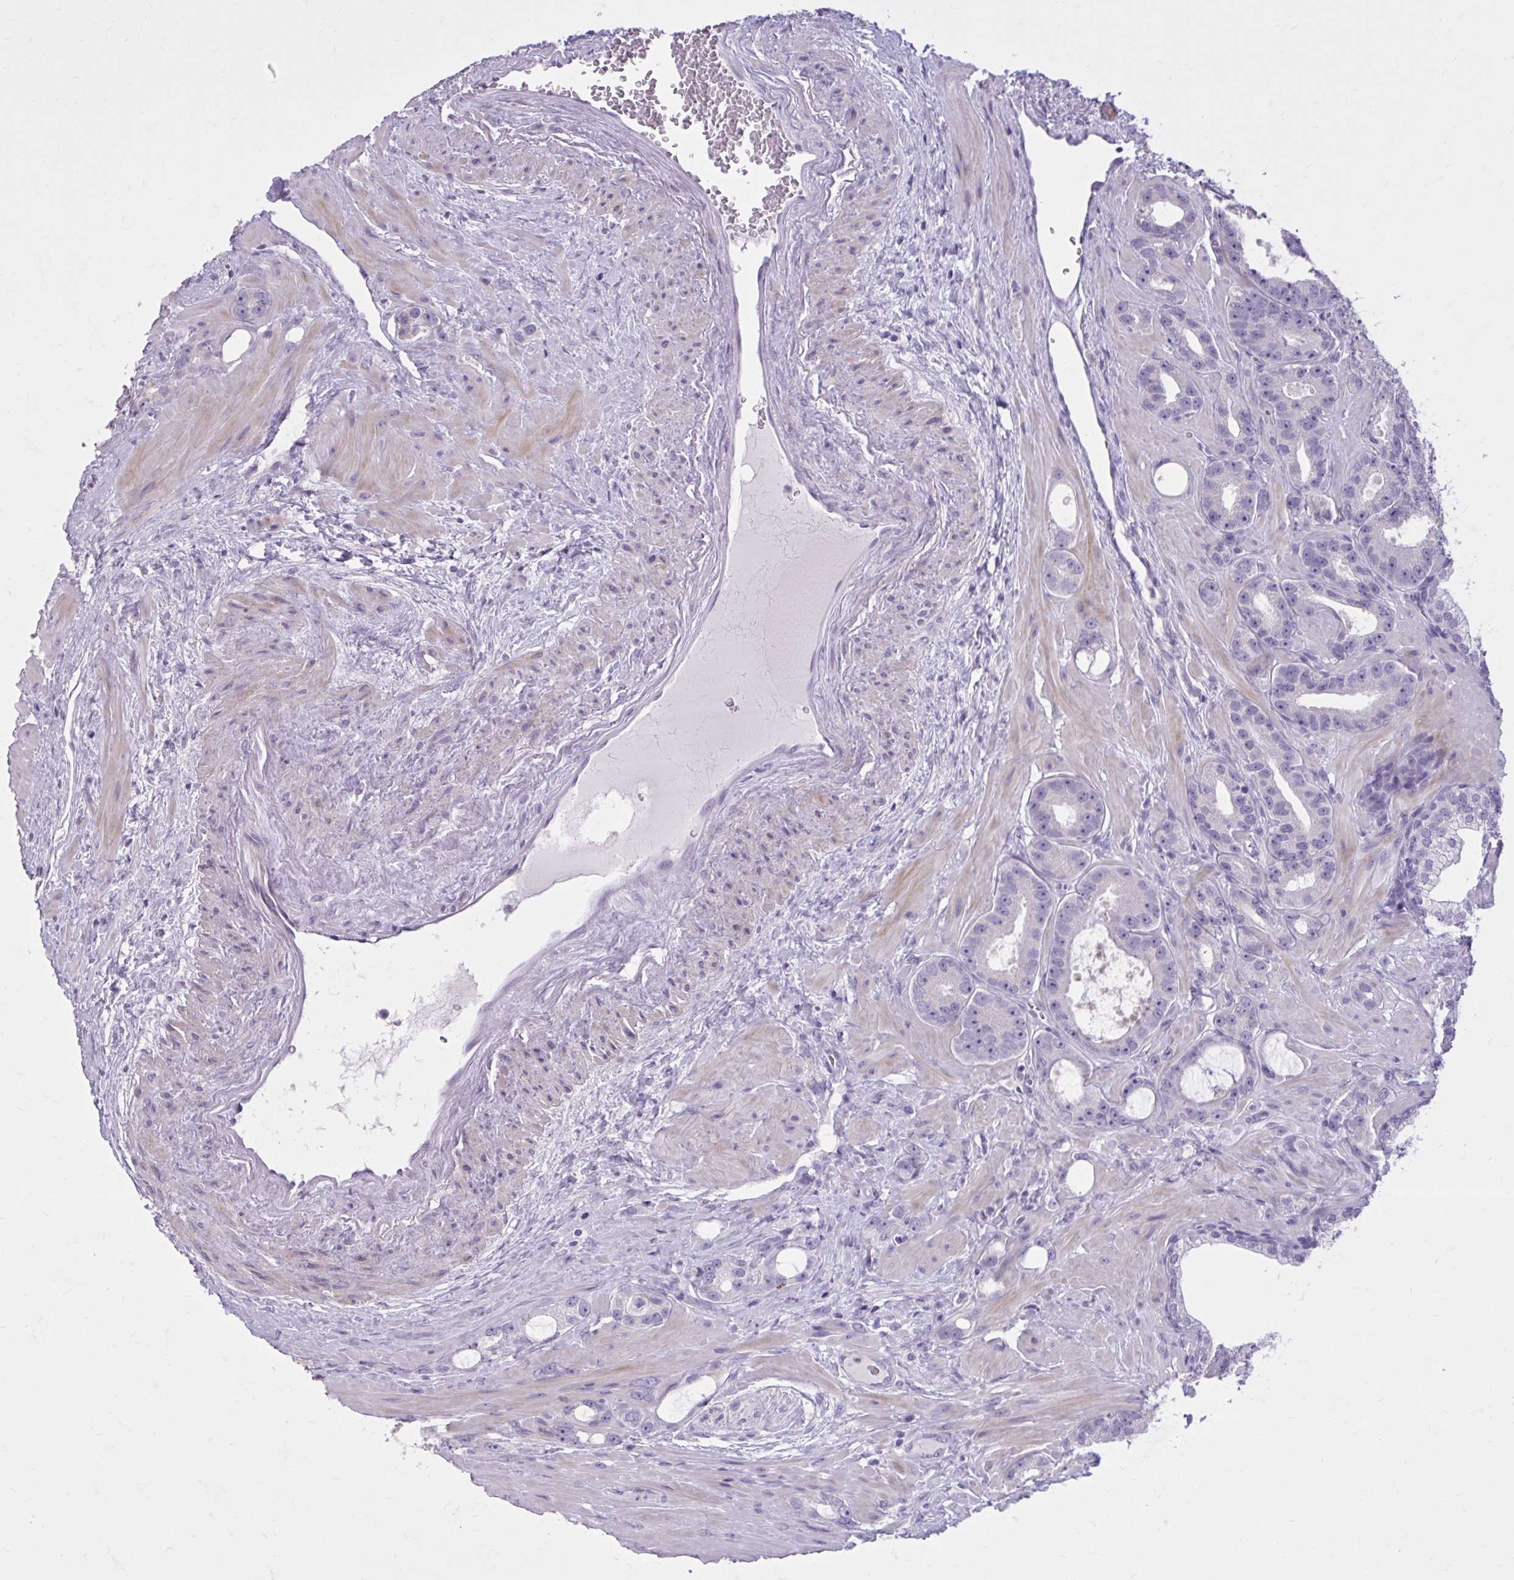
{"staining": {"intensity": "negative", "quantity": "none", "location": "none"}, "tissue": "prostate cancer", "cell_type": "Tumor cells", "image_type": "cancer", "snomed": [{"axis": "morphology", "description": "Adenocarcinoma, High grade"}, {"axis": "topography", "description": "Prostate"}], "caption": "Immunohistochemistry of prostate high-grade adenocarcinoma demonstrates no expression in tumor cells.", "gene": "OR4B1", "patient": {"sex": "male", "age": 65}}